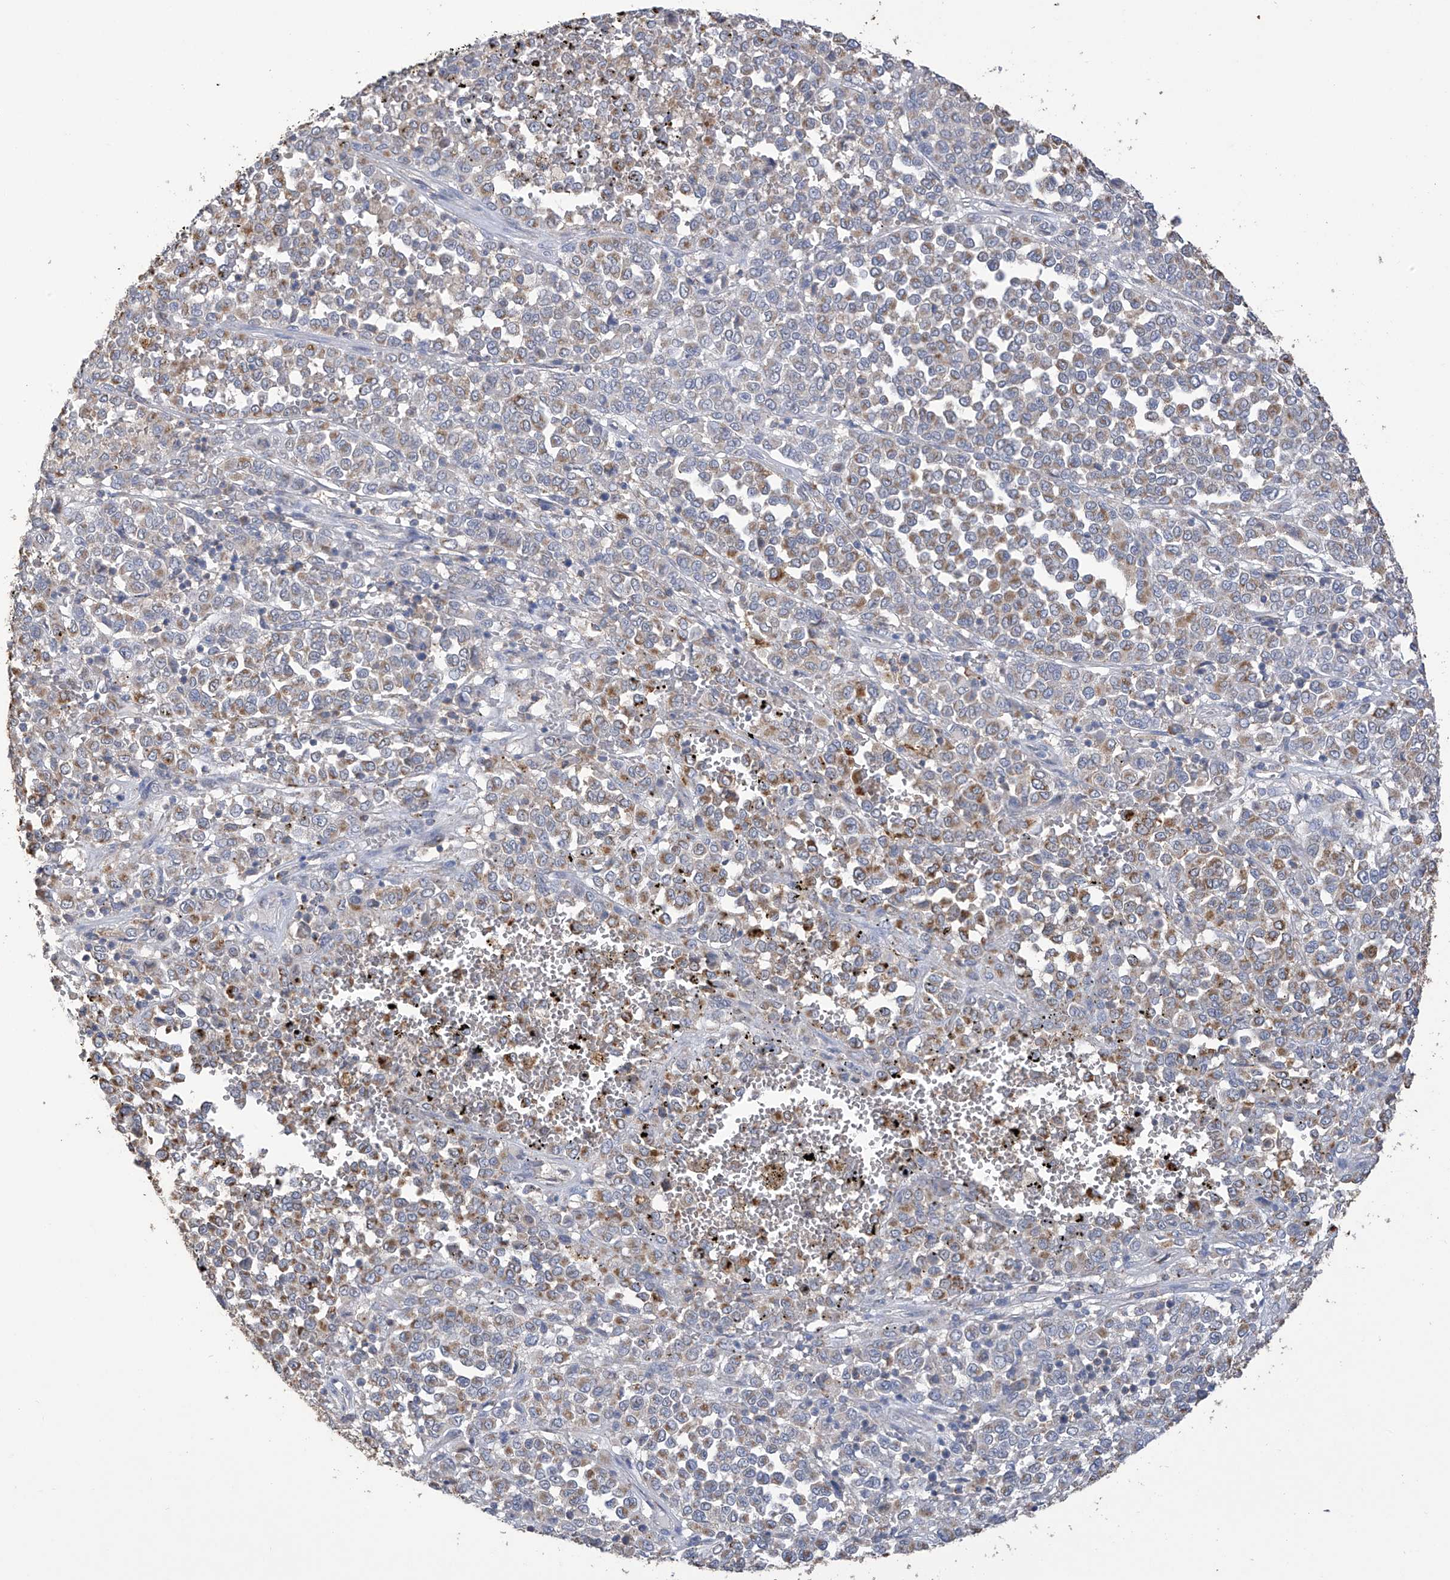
{"staining": {"intensity": "moderate", "quantity": "<25%", "location": "cytoplasmic/membranous"}, "tissue": "melanoma", "cell_type": "Tumor cells", "image_type": "cancer", "snomed": [{"axis": "morphology", "description": "Malignant melanoma, Metastatic site"}, {"axis": "topography", "description": "Pancreas"}], "caption": "Immunohistochemistry photomicrograph of human melanoma stained for a protein (brown), which shows low levels of moderate cytoplasmic/membranous expression in approximately <25% of tumor cells.", "gene": "OGT", "patient": {"sex": "female", "age": 30}}